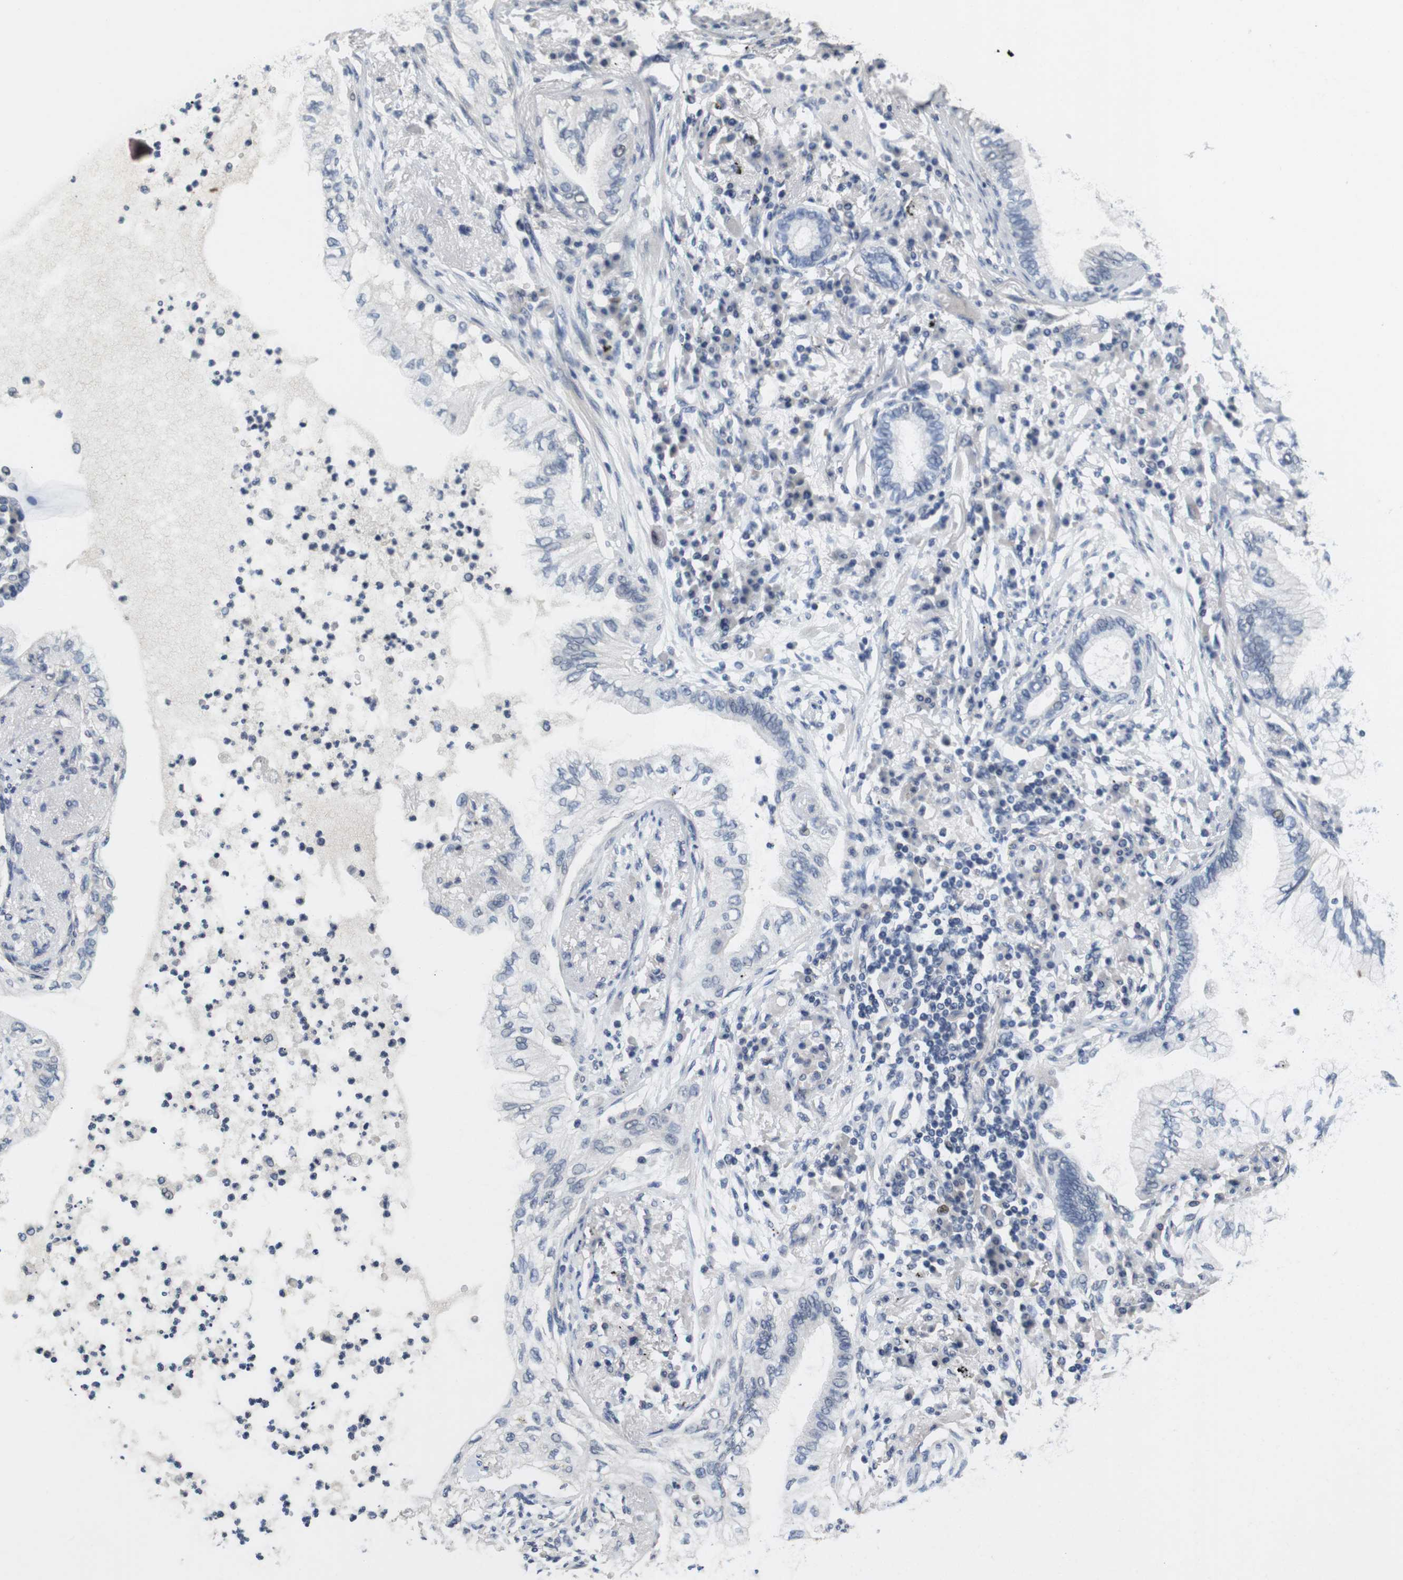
{"staining": {"intensity": "negative", "quantity": "none", "location": "none"}, "tissue": "lung cancer", "cell_type": "Tumor cells", "image_type": "cancer", "snomed": [{"axis": "morphology", "description": "Normal tissue, NOS"}, {"axis": "morphology", "description": "Adenocarcinoma, NOS"}, {"axis": "topography", "description": "Bronchus"}, {"axis": "topography", "description": "Lung"}], "caption": "Immunohistochemistry (IHC) histopathology image of lung adenocarcinoma stained for a protein (brown), which shows no positivity in tumor cells. (DAB immunohistochemistry with hematoxylin counter stain).", "gene": "SKP2", "patient": {"sex": "female", "age": 70}}